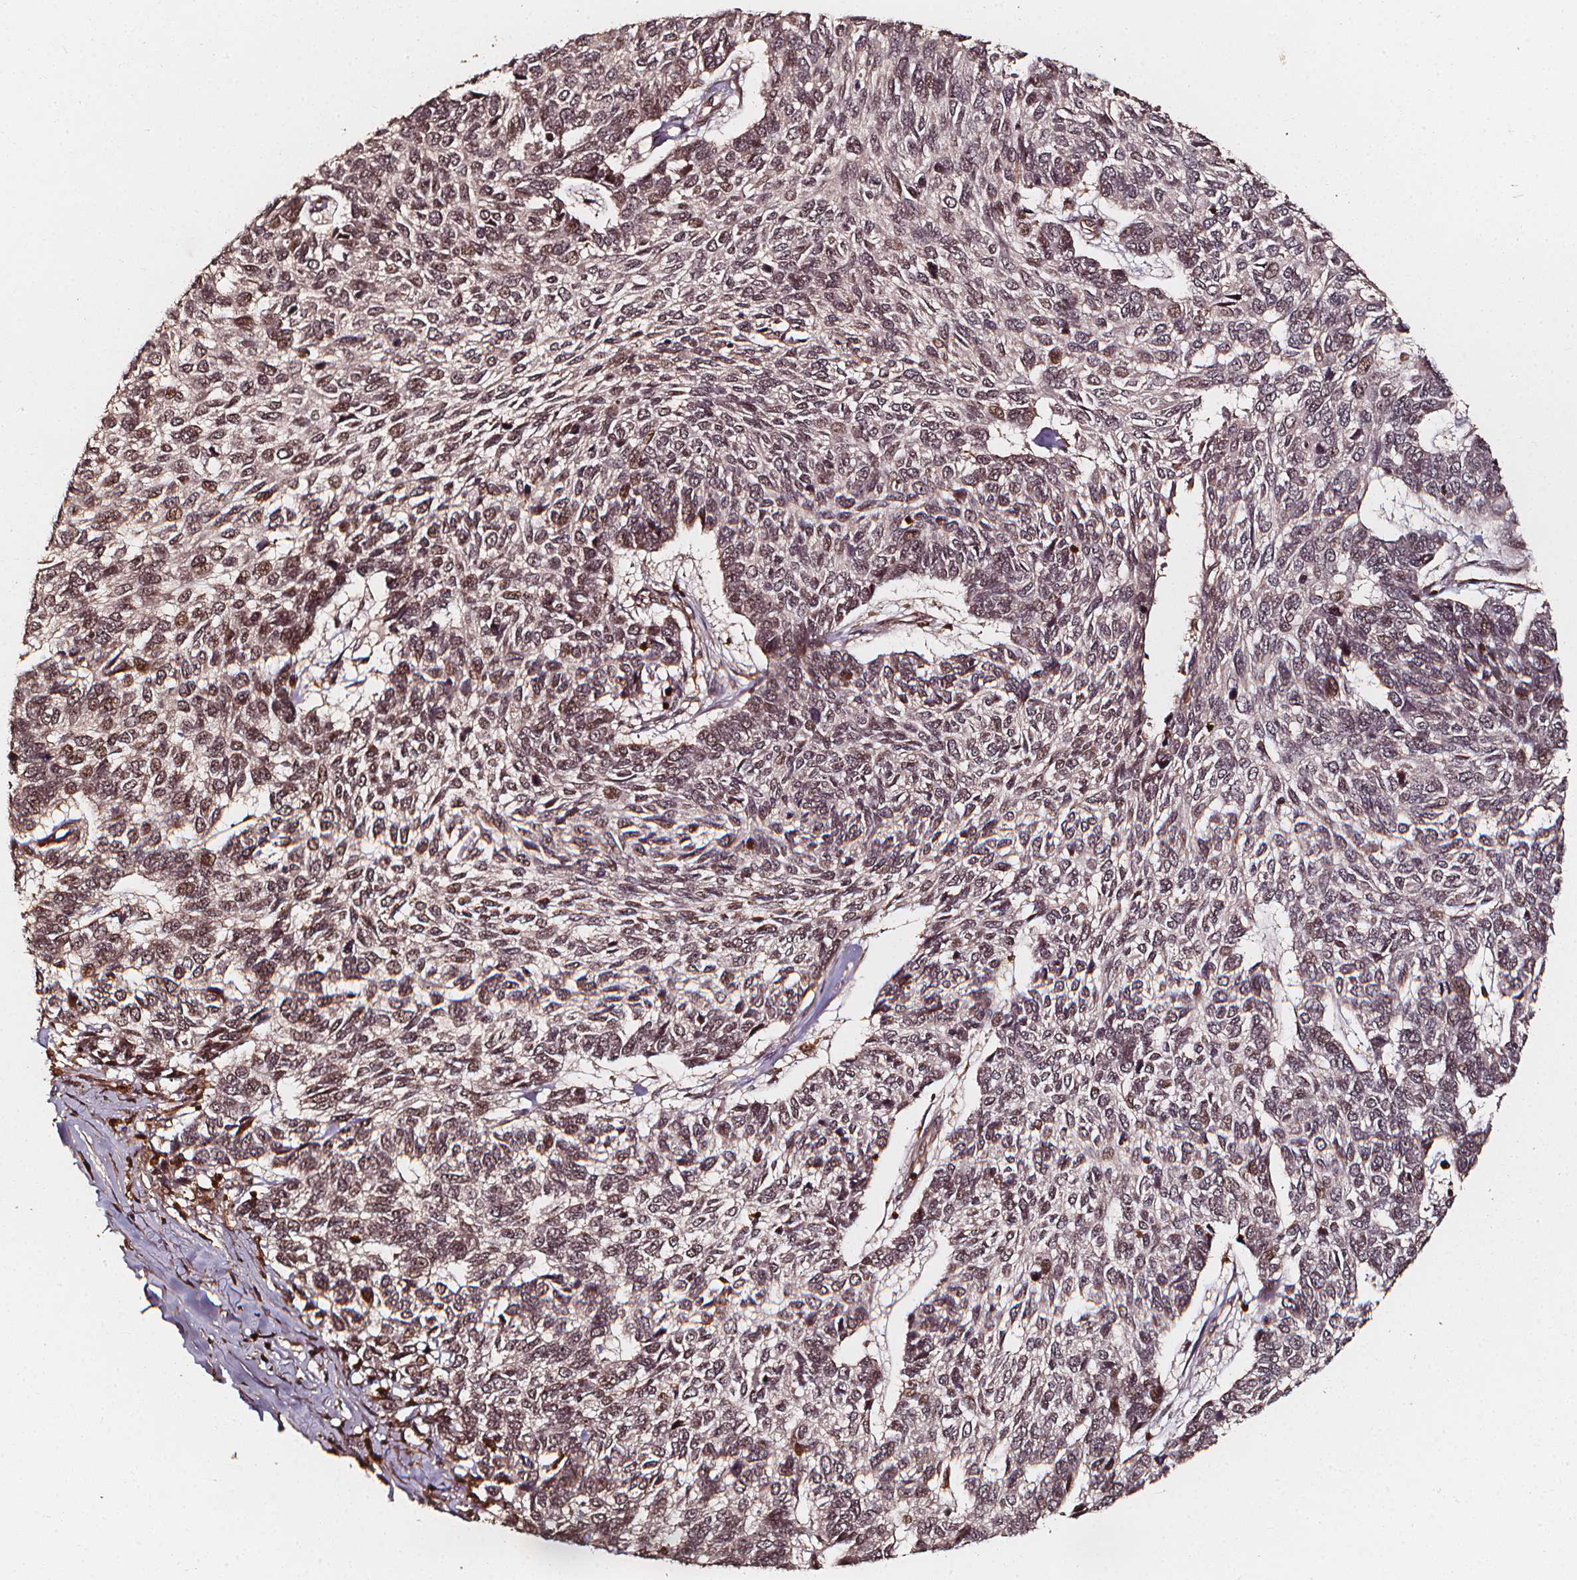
{"staining": {"intensity": "weak", "quantity": "<25%", "location": "nuclear"}, "tissue": "skin cancer", "cell_type": "Tumor cells", "image_type": "cancer", "snomed": [{"axis": "morphology", "description": "Basal cell carcinoma"}, {"axis": "topography", "description": "Skin"}], "caption": "This is an immunohistochemistry (IHC) histopathology image of skin basal cell carcinoma. There is no positivity in tumor cells.", "gene": "EXOSC9", "patient": {"sex": "female", "age": 65}}